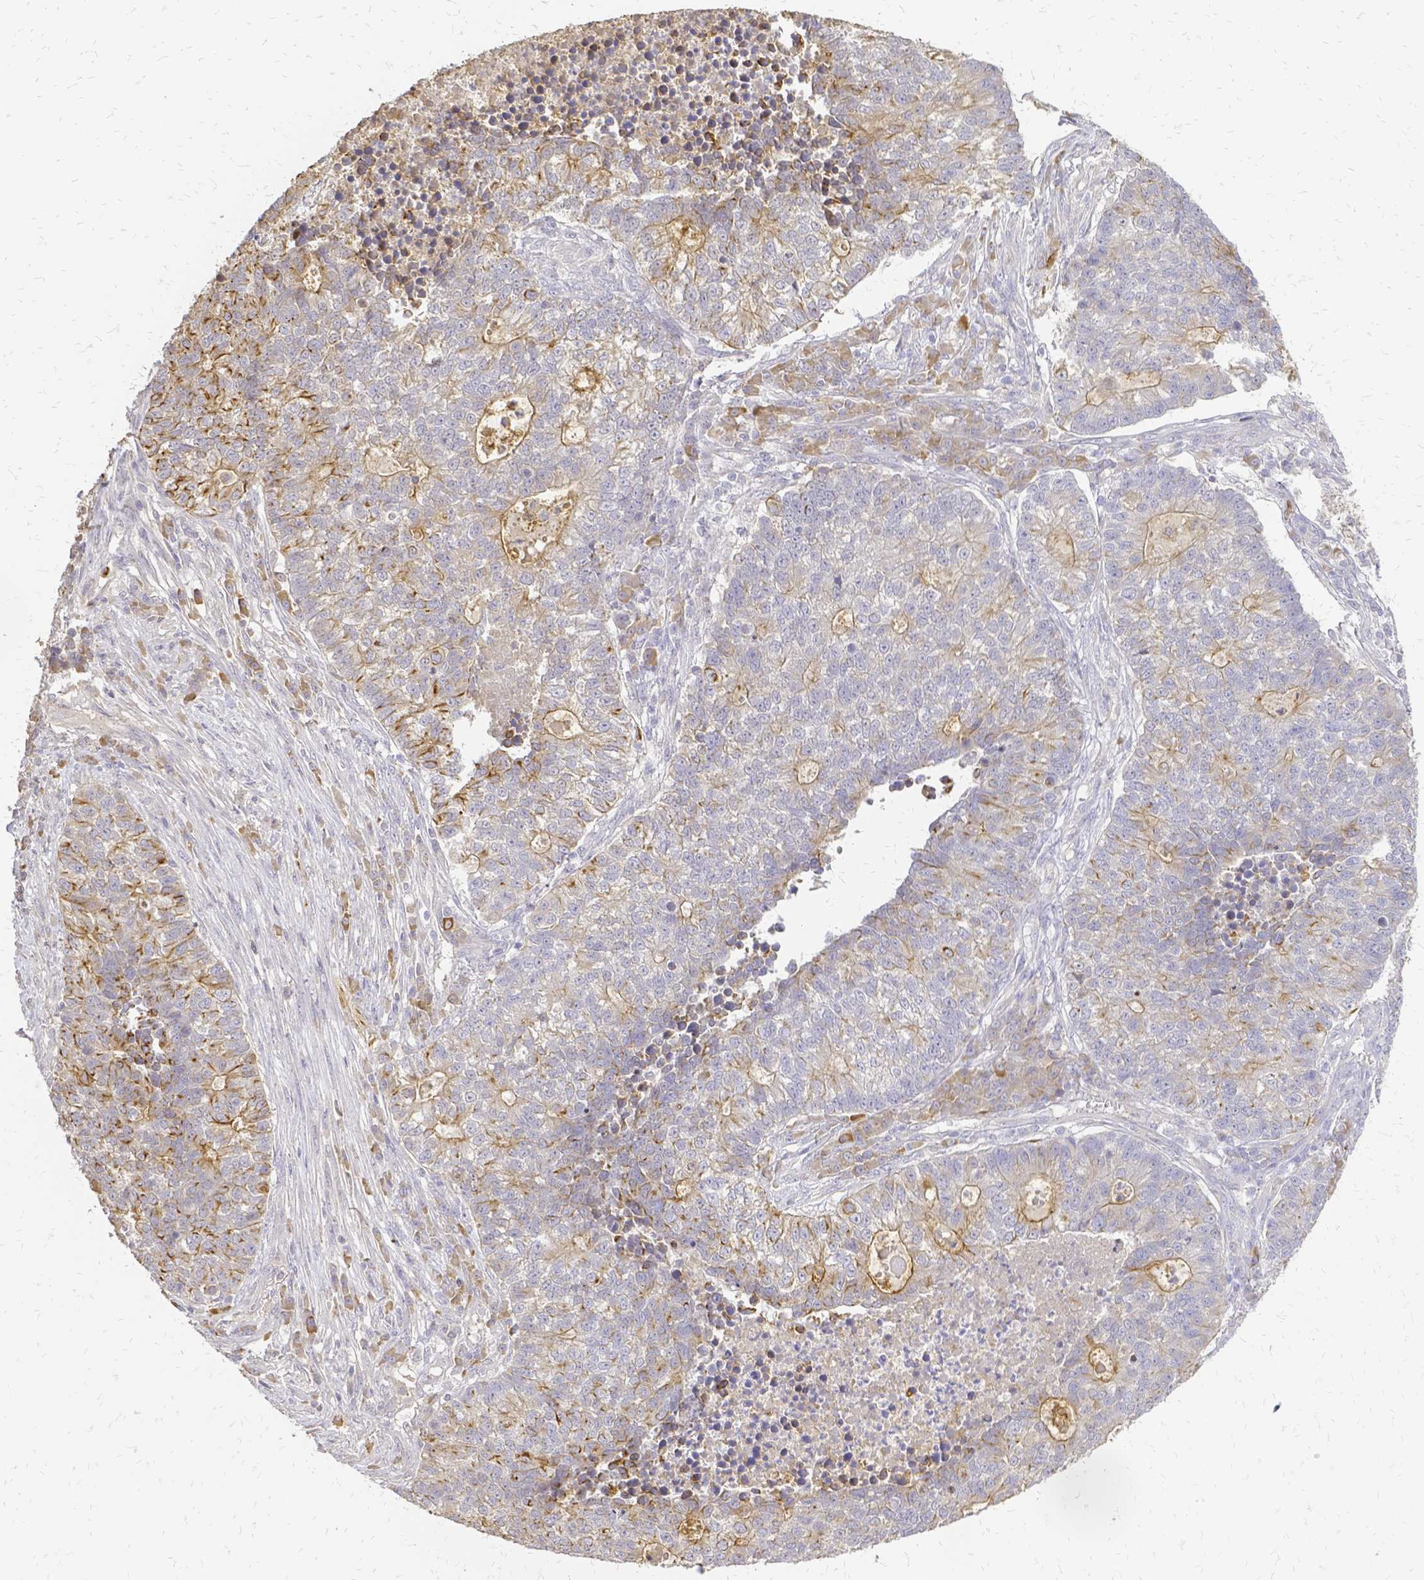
{"staining": {"intensity": "moderate", "quantity": "<25%", "location": "cytoplasmic/membranous"}, "tissue": "lung cancer", "cell_type": "Tumor cells", "image_type": "cancer", "snomed": [{"axis": "morphology", "description": "Adenocarcinoma, NOS"}, {"axis": "topography", "description": "Lung"}], "caption": "Protein staining demonstrates moderate cytoplasmic/membranous staining in approximately <25% of tumor cells in adenocarcinoma (lung).", "gene": "CIB1", "patient": {"sex": "male", "age": 57}}